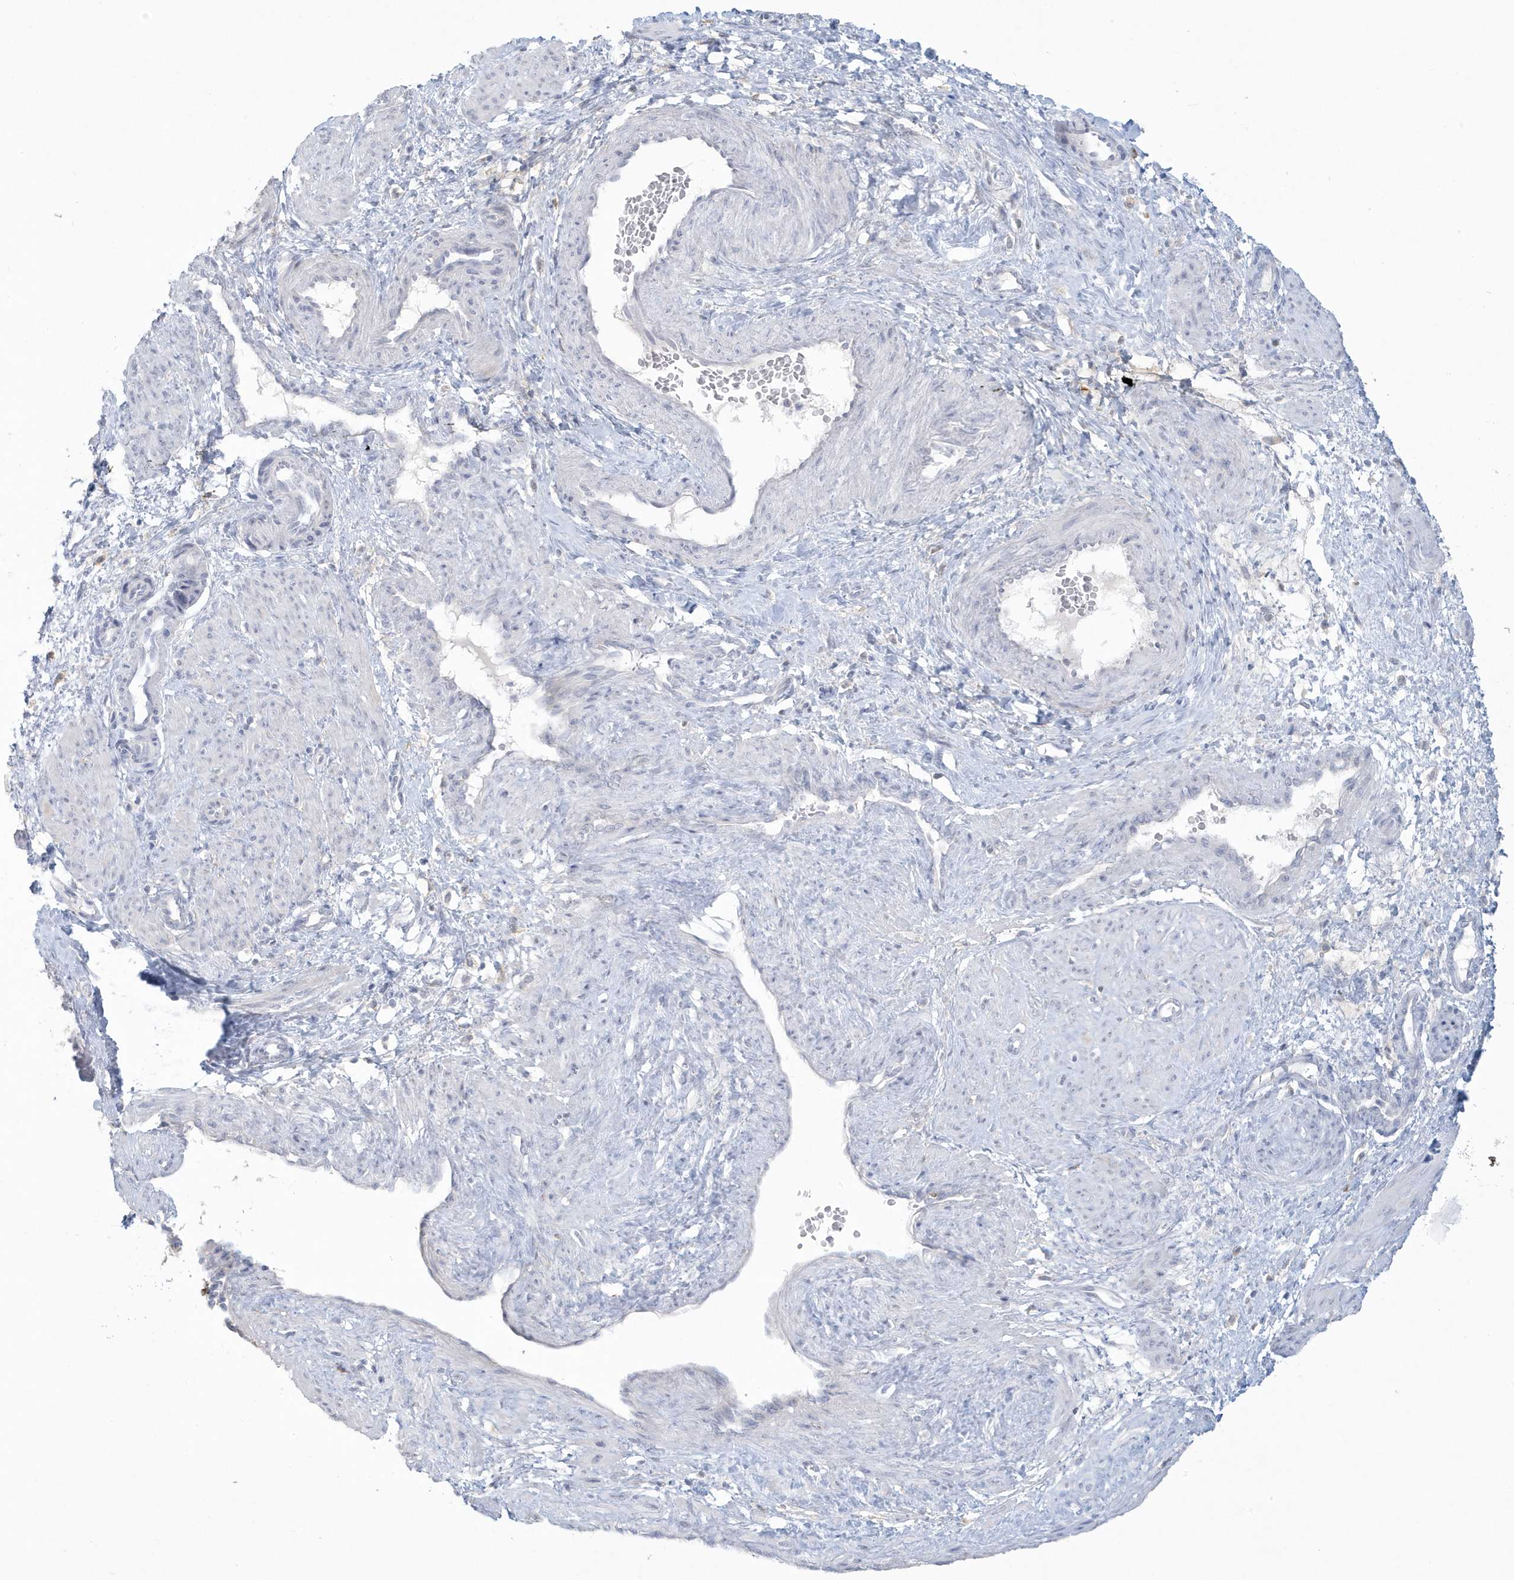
{"staining": {"intensity": "negative", "quantity": "none", "location": "none"}, "tissue": "smooth muscle", "cell_type": "Smooth muscle cells", "image_type": "normal", "snomed": [{"axis": "morphology", "description": "Normal tissue, NOS"}, {"axis": "topography", "description": "Endometrium"}], "caption": "Normal smooth muscle was stained to show a protein in brown. There is no significant staining in smooth muscle cells. (Stains: DAB (3,3'-diaminobenzidine) IHC with hematoxylin counter stain, Microscopy: brightfield microscopy at high magnification).", "gene": "HERC6", "patient": {"sex": "female", "age": 33}}